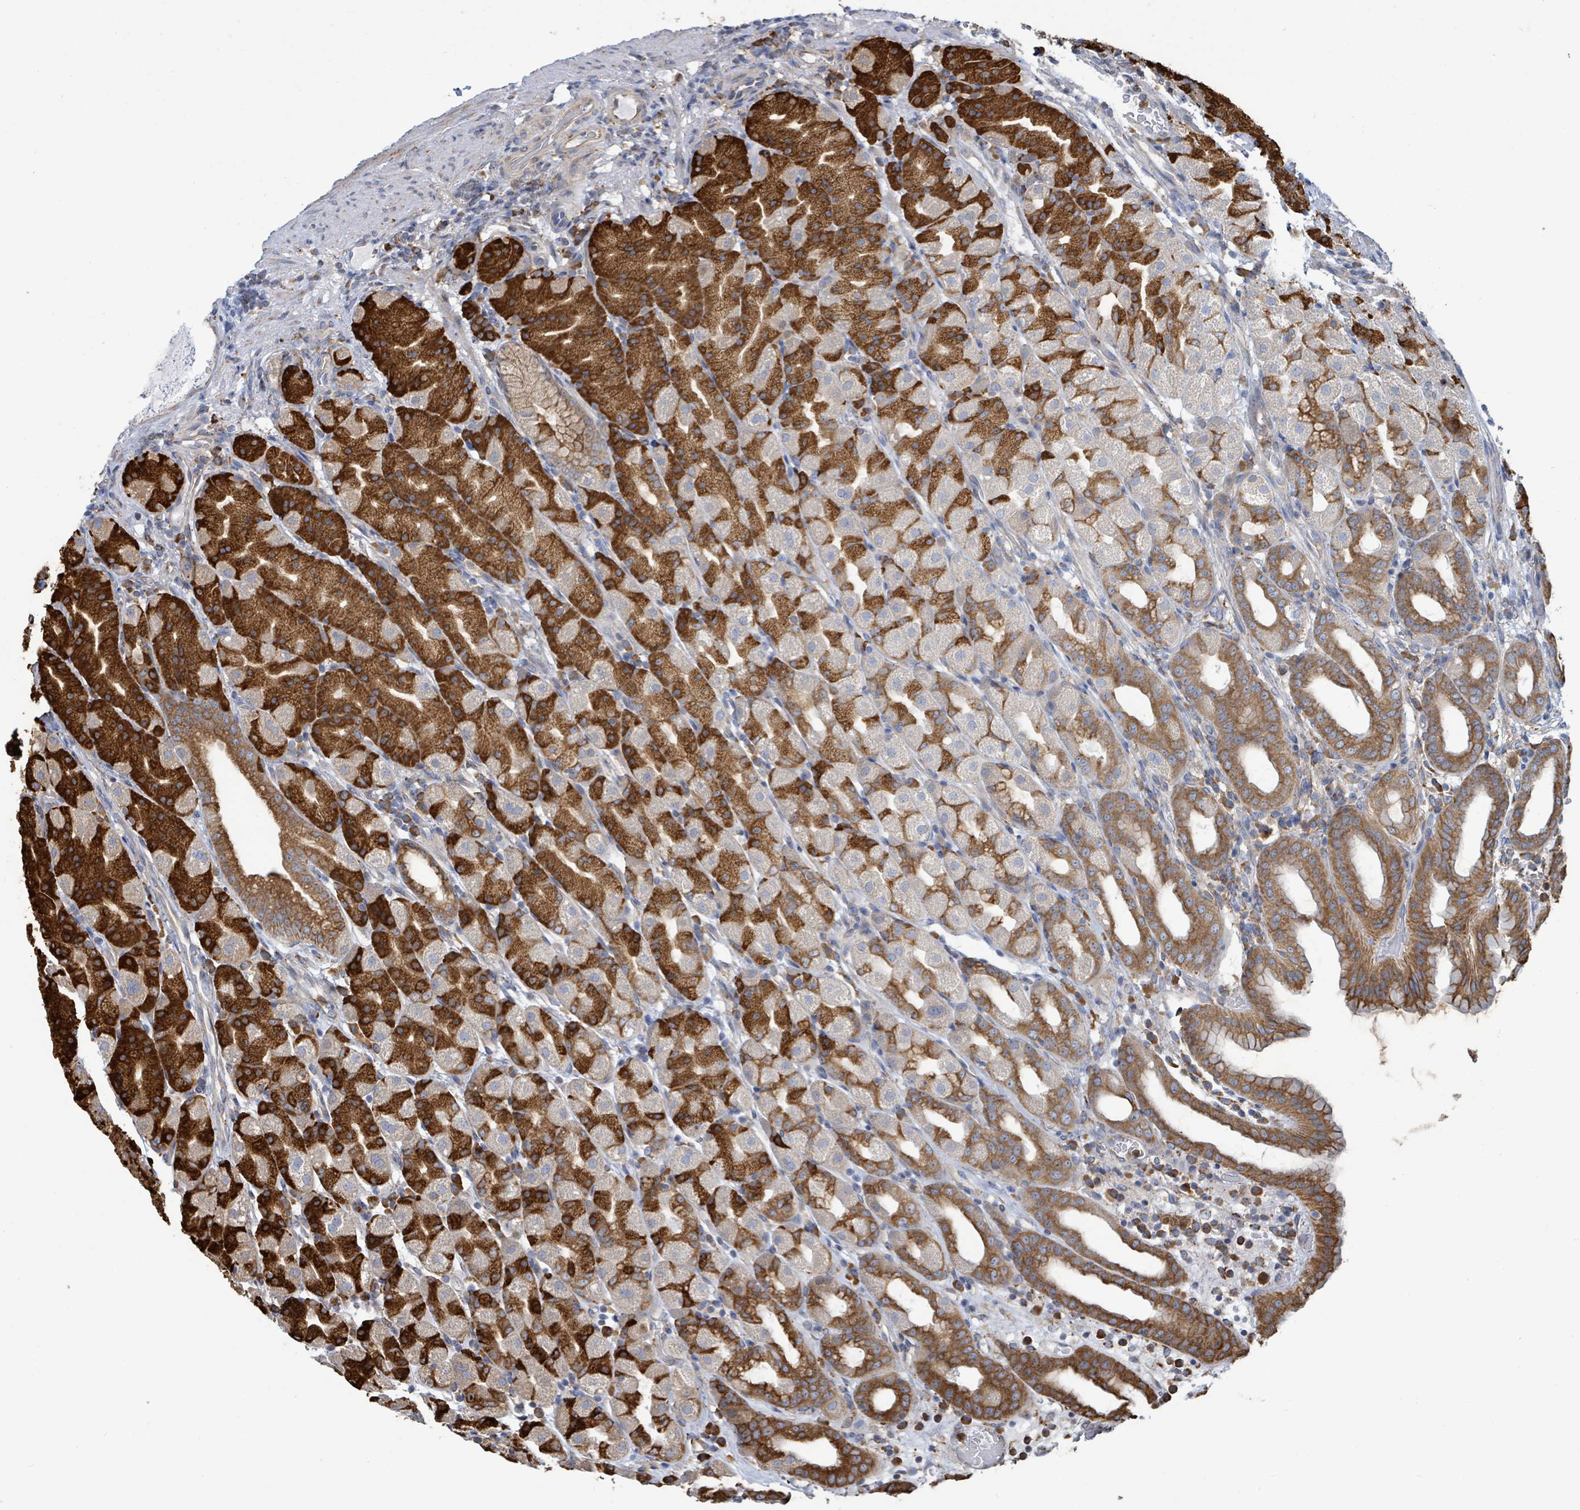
{"staining": {"intensity": "strong", "quantity": "25%-75%", "location": "cytoplasmic/membranous"}, "tissue": "stomach", "cell_type": "Glandular cells", "image_type": "normal", "snomed": [{"axis": "morphology", "description": "Normal tissue, NOS"}, {"axis": "topography", "description": "Stomach, upper"}, {"axis": "topography", "description": "Stomach"}], "caption": "Strong cytoplasmic/membranous protein positivity is identified in about 25%-75% of glandular cells in stomach.", "gene": "RFPL4AL1", "patient": {"sex": "male", "age": 68}}